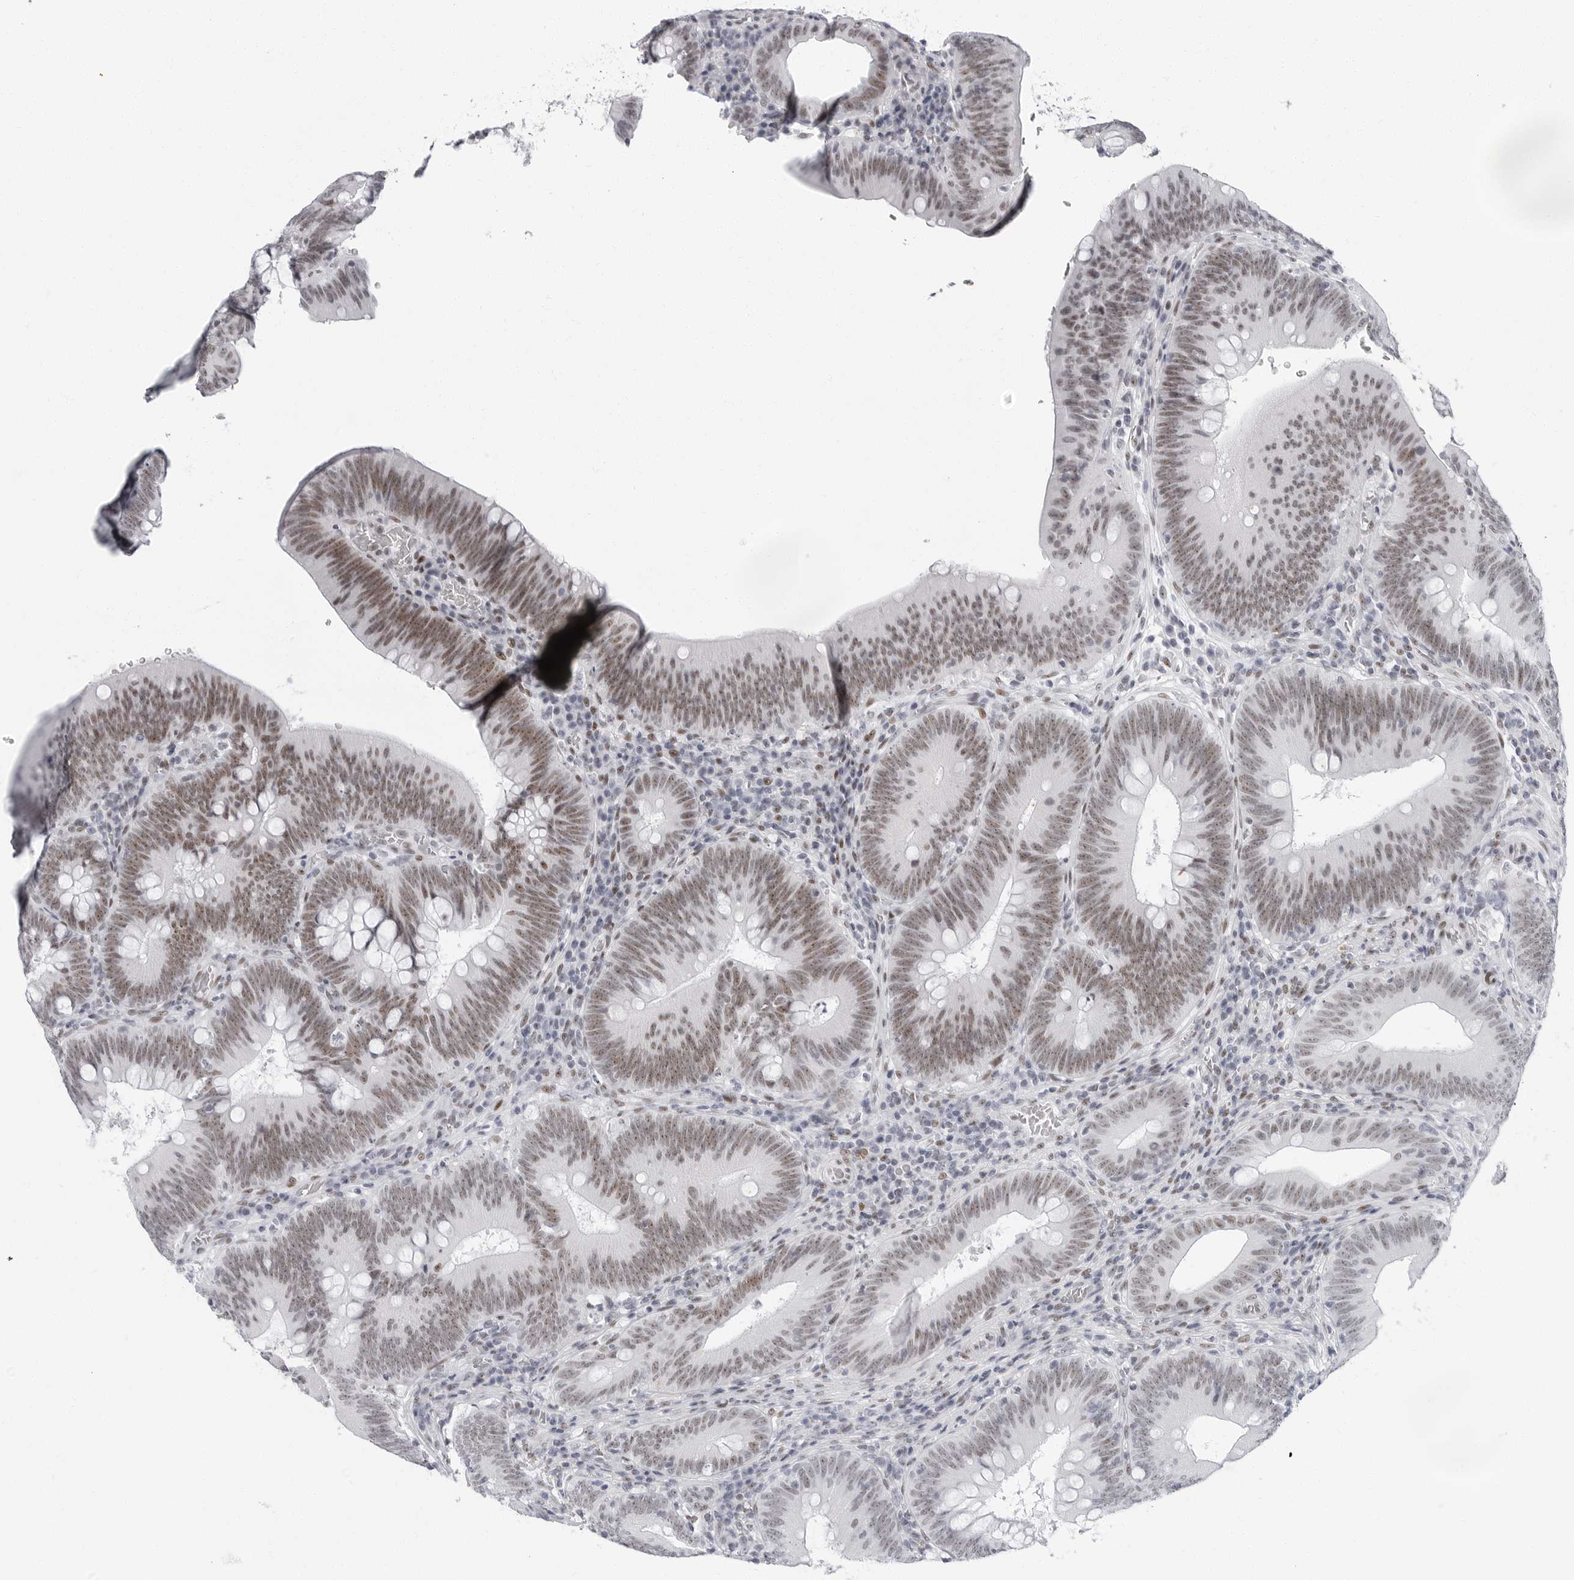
{"staining": {"intensity": "moderate", "quantity": ">75%", "location": "nuclear"}, "tissue": "colorectal cancer", "cell_type": "Tumor cells", "image_type": "cancer", "snomed": [{"axis": "morphology", "description": "Normal tissue, NOS"}, {"axis": "topography", "description": "Colon"}], "caption": "Human colorectal cancer stained with a protein marker shows moderate staining in tumor cells.", "gene": "VEZF1", "patient": {"sex": "female", "age": 82}}